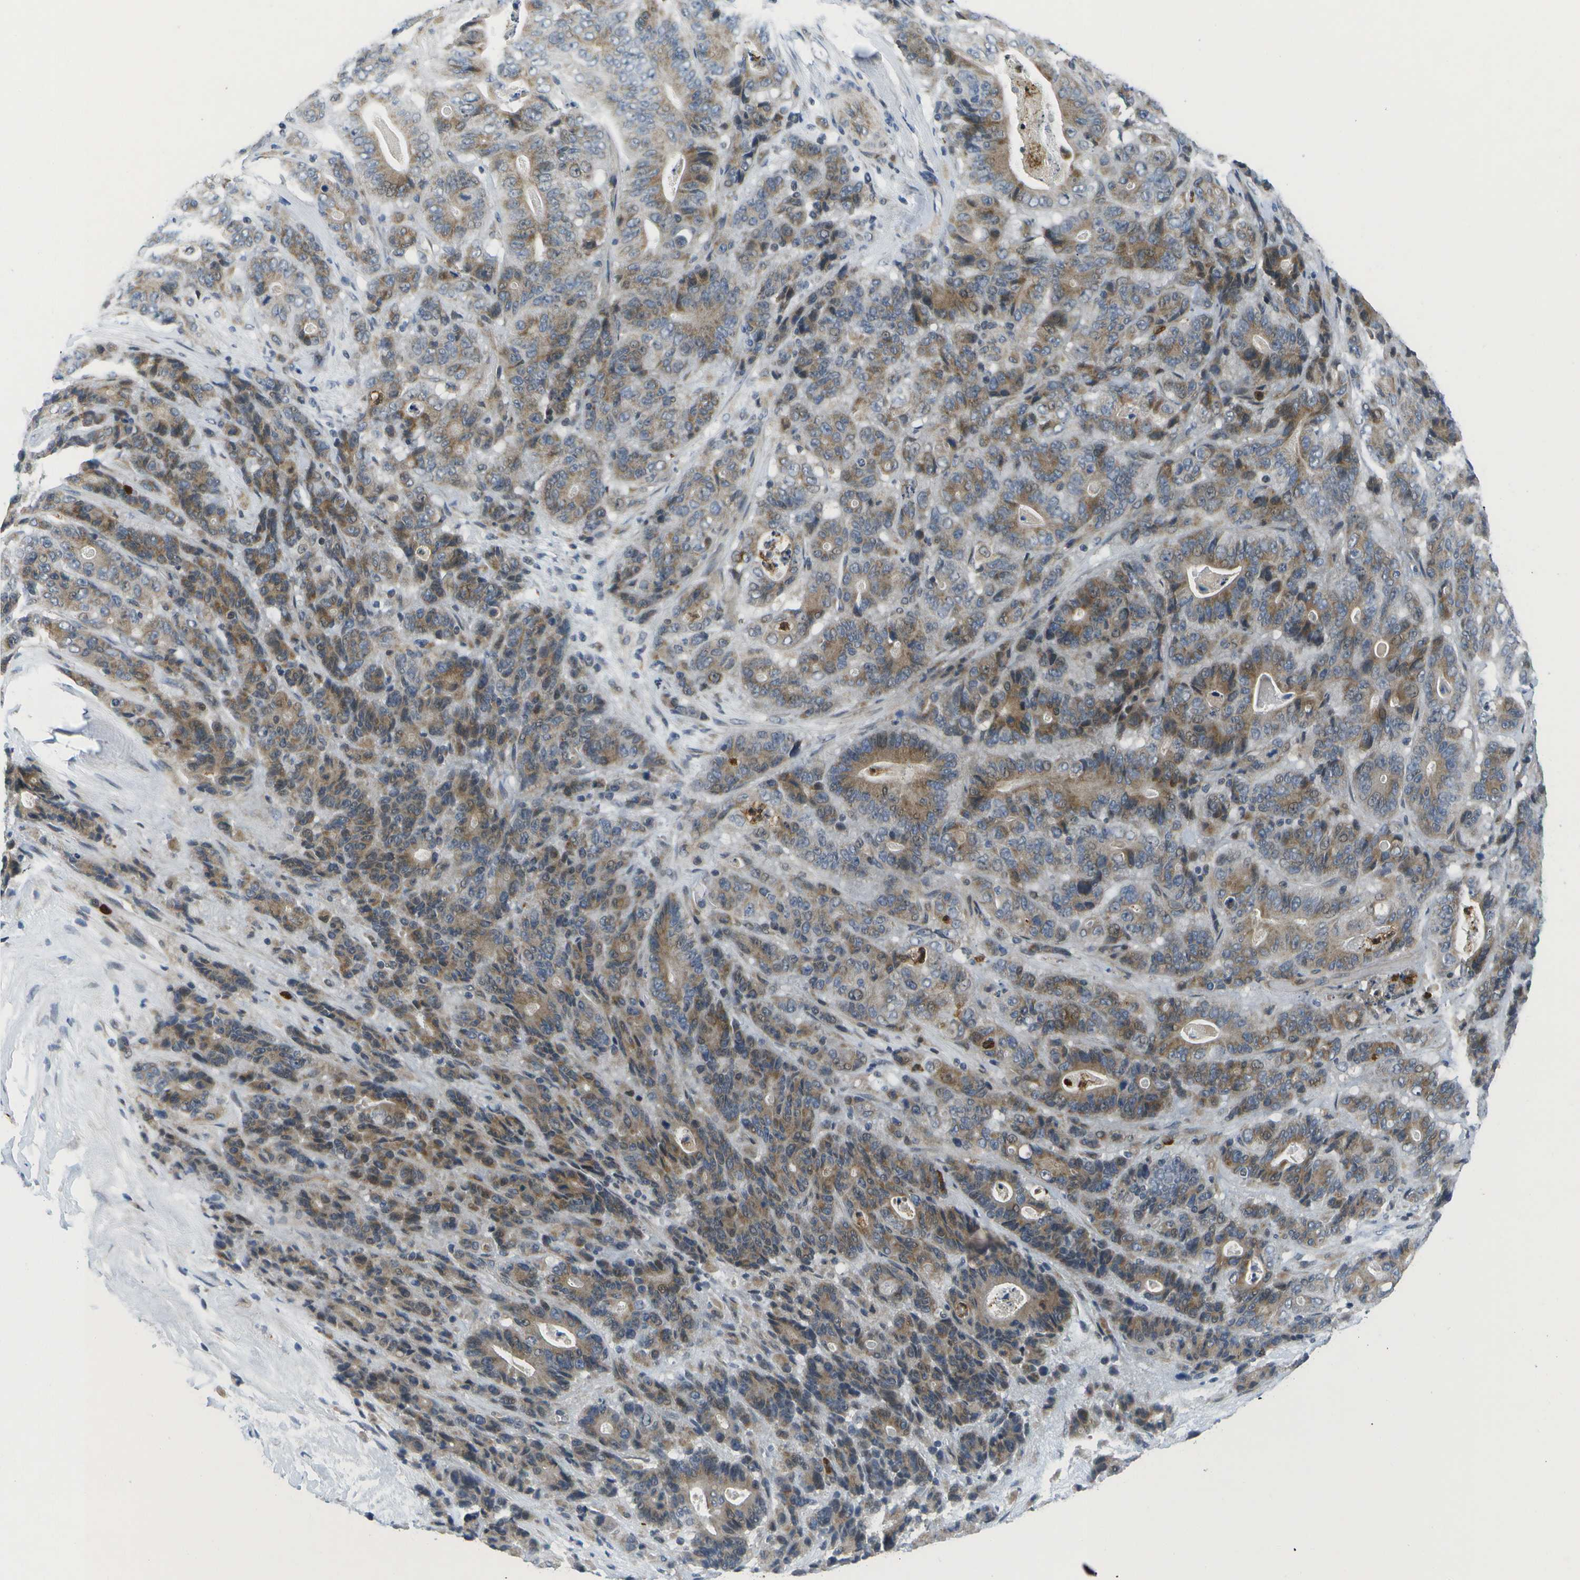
{"staining": {"intensity": "moderate", "quantity": ">75%", "location": "cytoplasmic/membranous"}, "tissue": "stomach cancer", "cell_type": "Tumor cells", "image_type": "cancer", "snomed": [{"axis": "morphology", "description": "Adenocarcinoma, NOS"}, {"axis": "topography", "description": "Stomach"}], "caption": "Protein analysis of stomach adenocarcinoma tissue displays moderate cytoplasmic/membranous positivity in about >75% of tumor cells.", "gene": "GALNT15", "patient": {"sex": "female", "age": 73}}